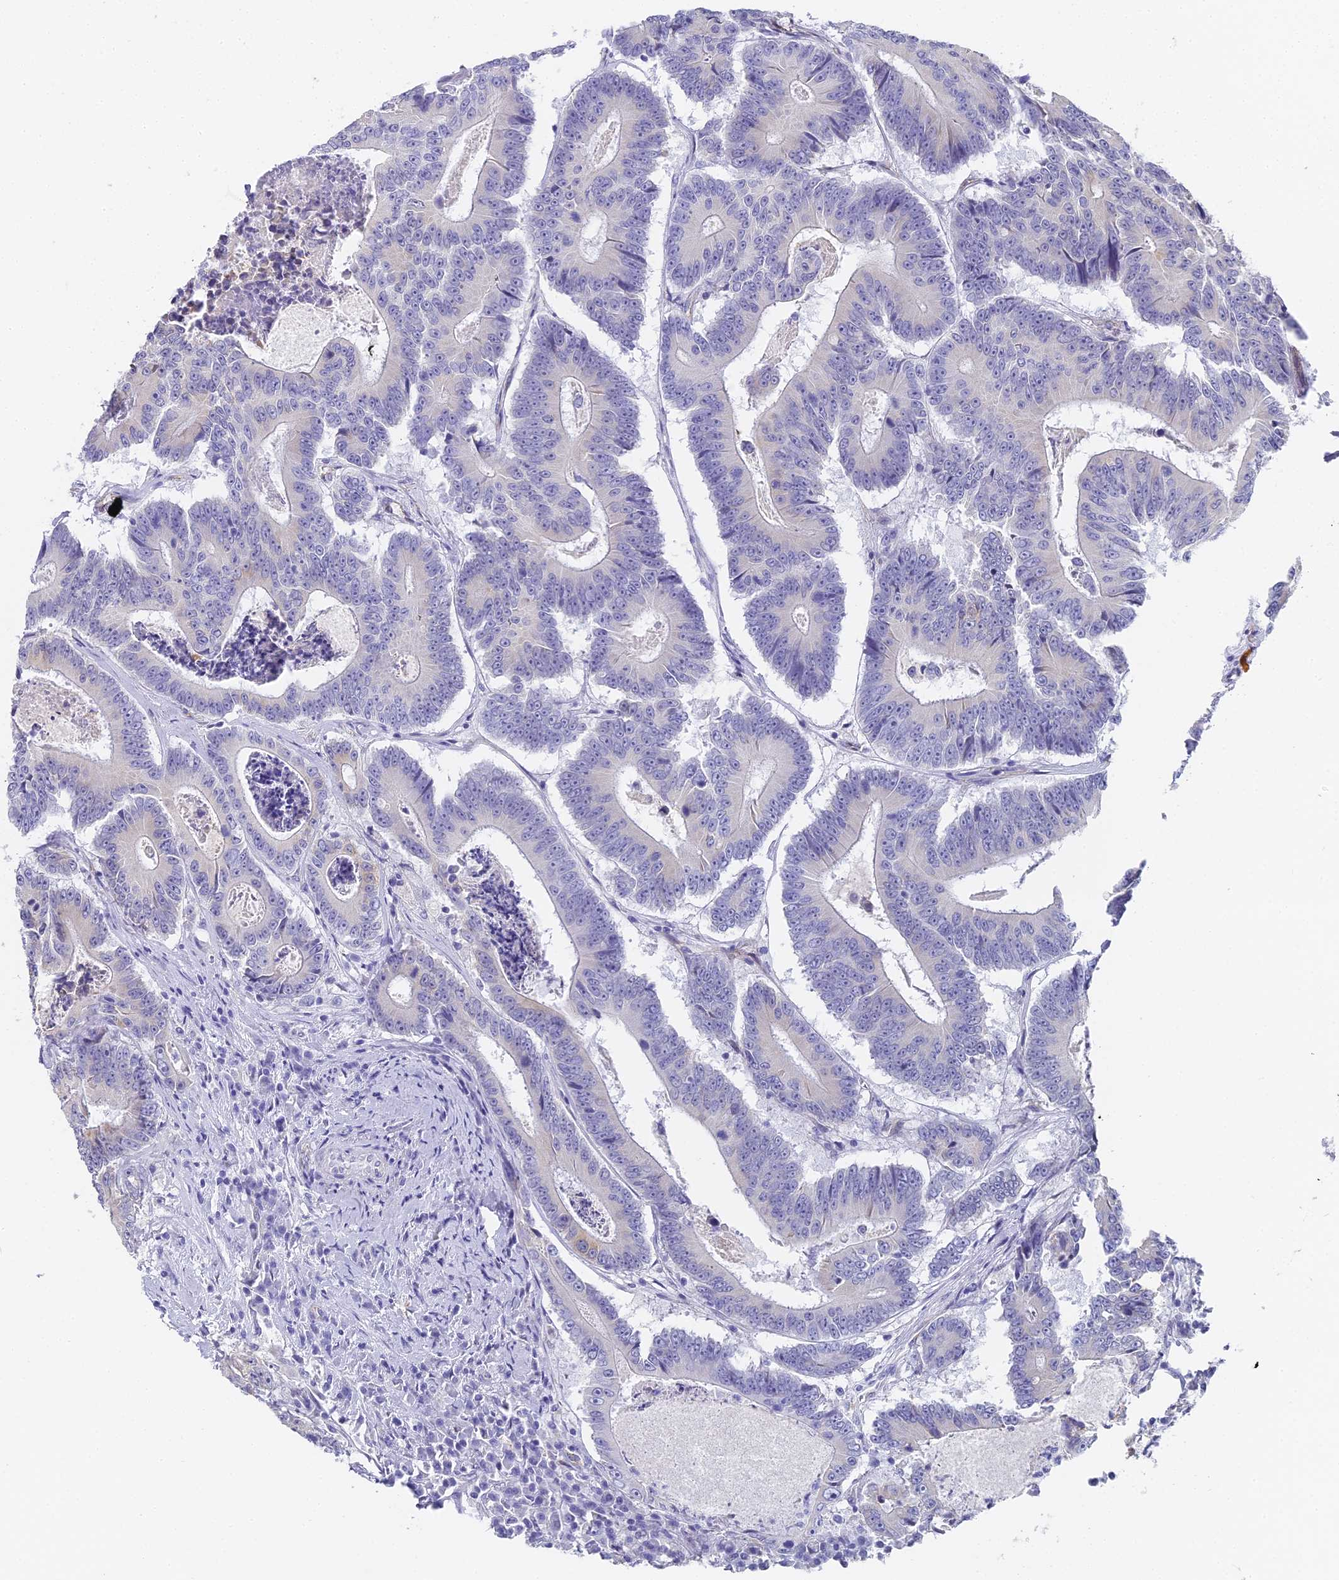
{"staining": {"intensity": "negative", "quantity": "none", "location": "none"}, "tissue": "colorectal cancer", "cell_type": "Tumor cells", "image_type": "cancer", "snomed": [{"axis": "morphology", "description": "Adenocarcinoma, NOS"}, {"axis": "topography", "description": "Colon"}], "caption": "A high-resolution micrograph shows immunohistochemistry staining of colorectal cancer (adenocarcinoma), which displays no significant staining in tumor cells. (Brightfield microscopy of DAB IHC at high magnification).", "gene": "GJA1", "patient": {"sex": "male", "age": 83}}